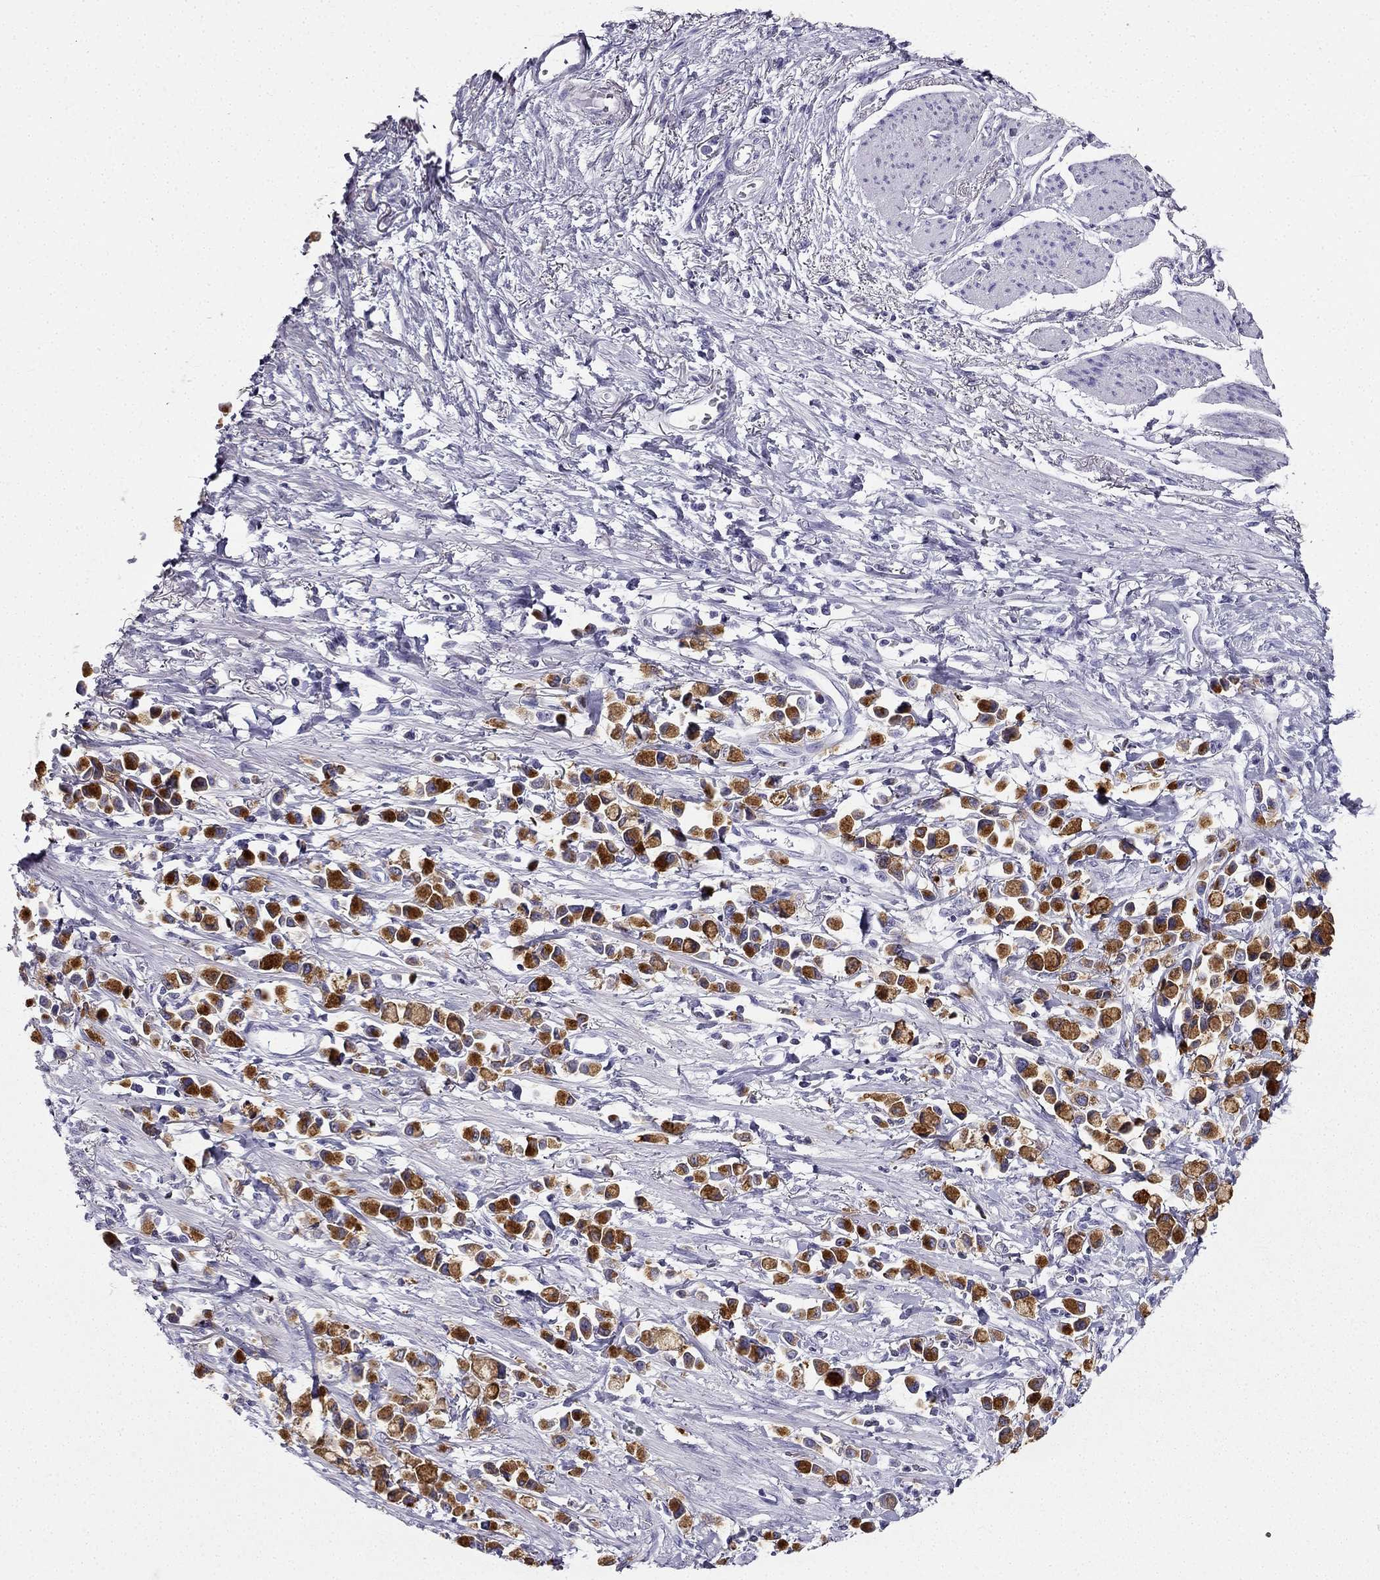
{"staining": {"intensity": "strong", "quantity": ">75%", "location": "cytoplasmic/membranous"}, "tissue": "stomach cancer", "cell_type": "Tumor cells", "image_type": "cancer", "snomed": [{"axis": "morphology", "description": "Adenocarcinoma, NOS"}, {"axis": "topography", "description": "Stomach"}], "caption": "Strong cytoplasmic/membranous protein staining is seen in about >75% of tumor cells in stomach cancer (adenocarcinoma). (Stains: DAB (3,3'-diaminobenzidine) in brown, nuclei in blue, Microscopy: brightfield microscopy at high magnification).", "gene": "TFF3", "patient": {"sex": "female", "age": 81}}